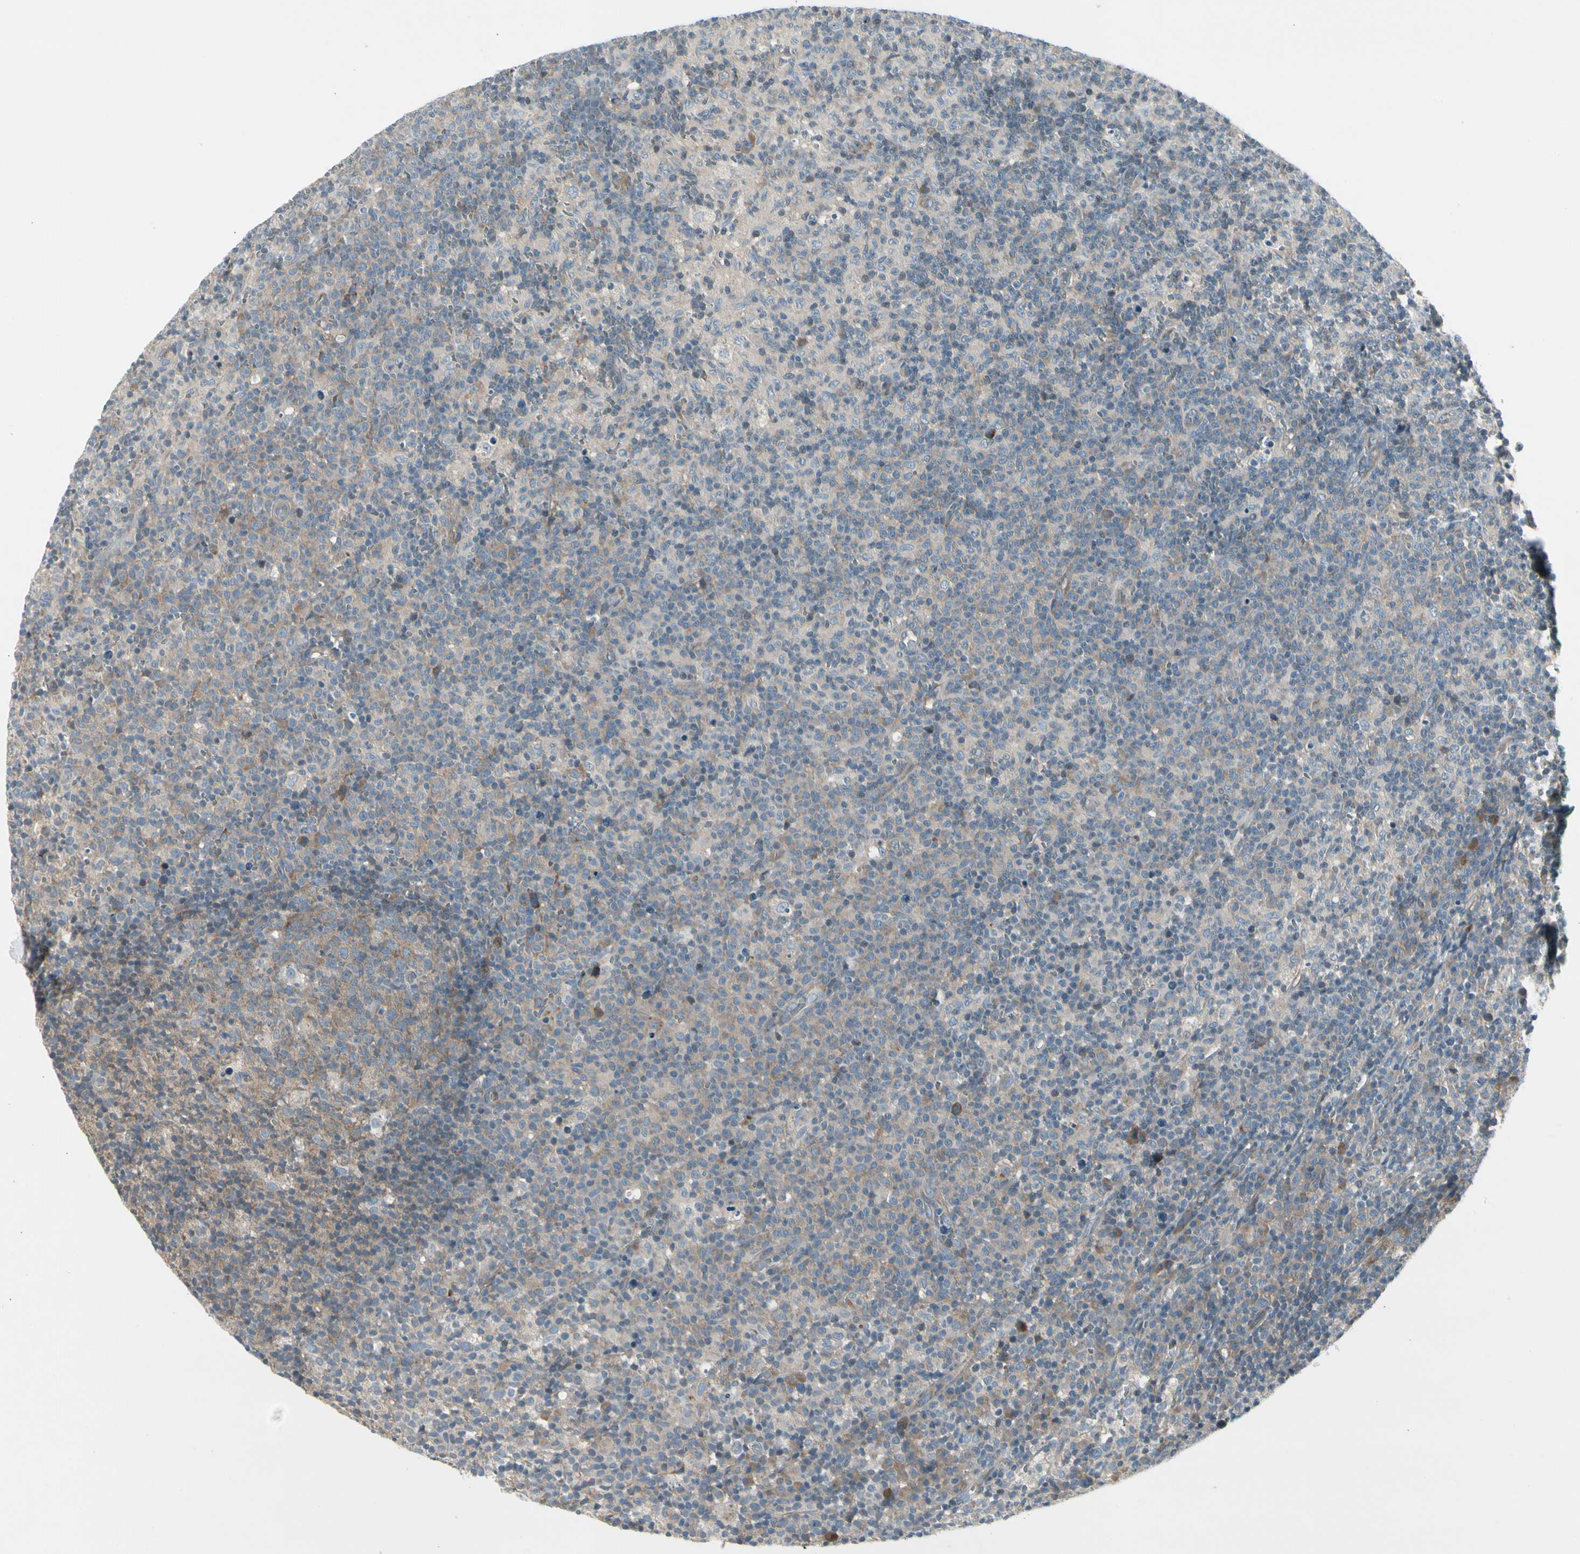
{"staining": {"intensity": "moderate", "quantity": ">75%", "location": "cytoplasmic/membranous"}, "tissue": "lymph node", "cell_type": "Germinal center cells", "image_type": "normal", "snomed": [{"axis": "morphology", "description": "Normal tissue, NOS"}, {"axis": "morphology", "description": "Inflammation, NOS"}, {"axis": "topography", "description": "Lymph node"}], "caption": "The immunohistochemical stain shows moderate cytoplasmic/membranous positivity in germinal center cells of normal lymph node.", "gene": "PANK2", "patient": {"sex": "male", "age": 55}}